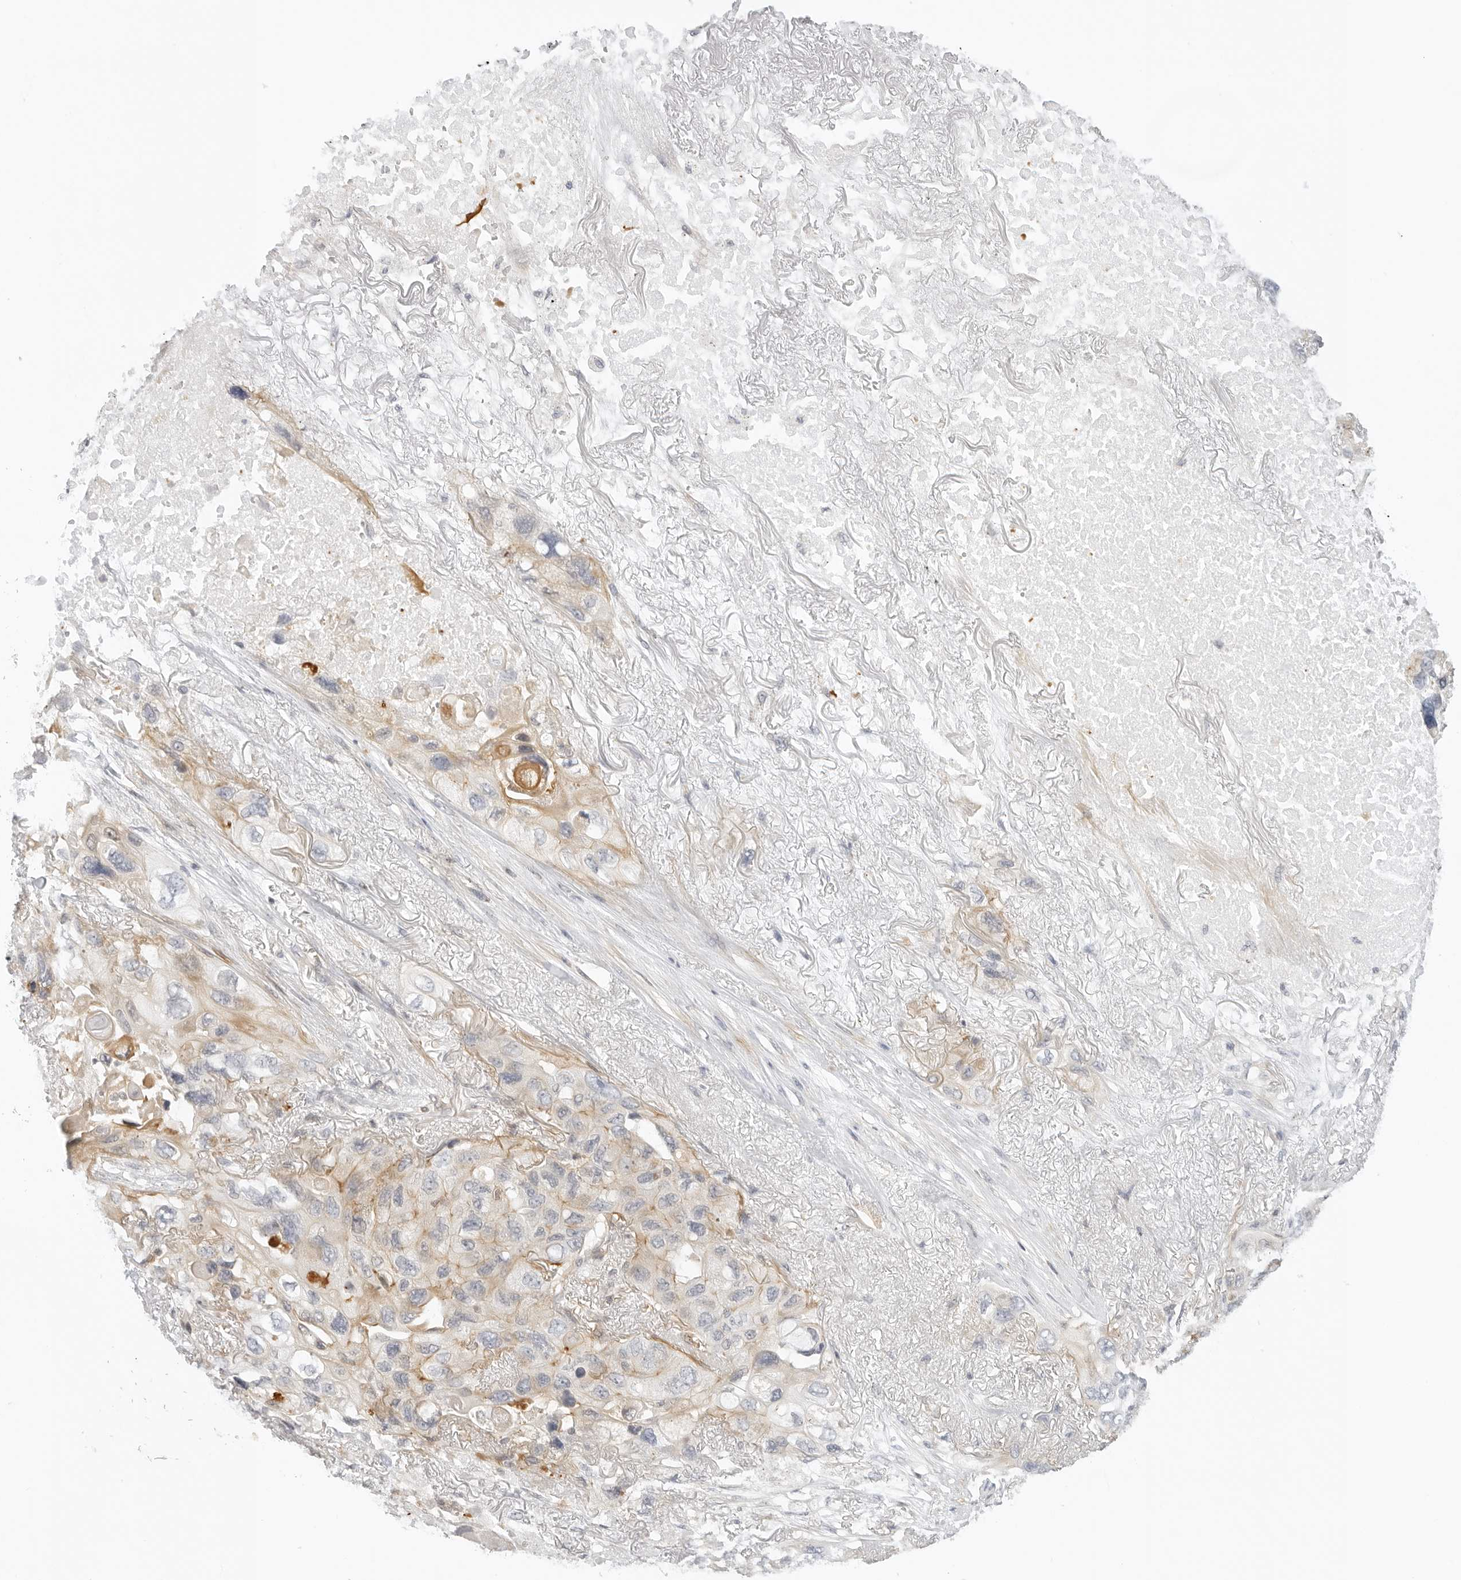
{"staining": {"intensity": "weak", "quantity": "25%-75%", "location": "cytoplasmic/membranous"}, "tissue": "lung cancer", "cell_type": "Tumor cells", "image_type": "cancer", "snomed": [{"axis": "morphology", "description": "Squamous cell carcinoma, NOS"}, {"axis": "topography", "description": "Lung"}], "caption": "Lung cancer (squamous cell carcinoma) tissue displays weak cytoplasmic/membranous staining in about 25%-75% of tumor cells", "gene": "OSCP1", "patient": {"sex": "female", "age": 73}}